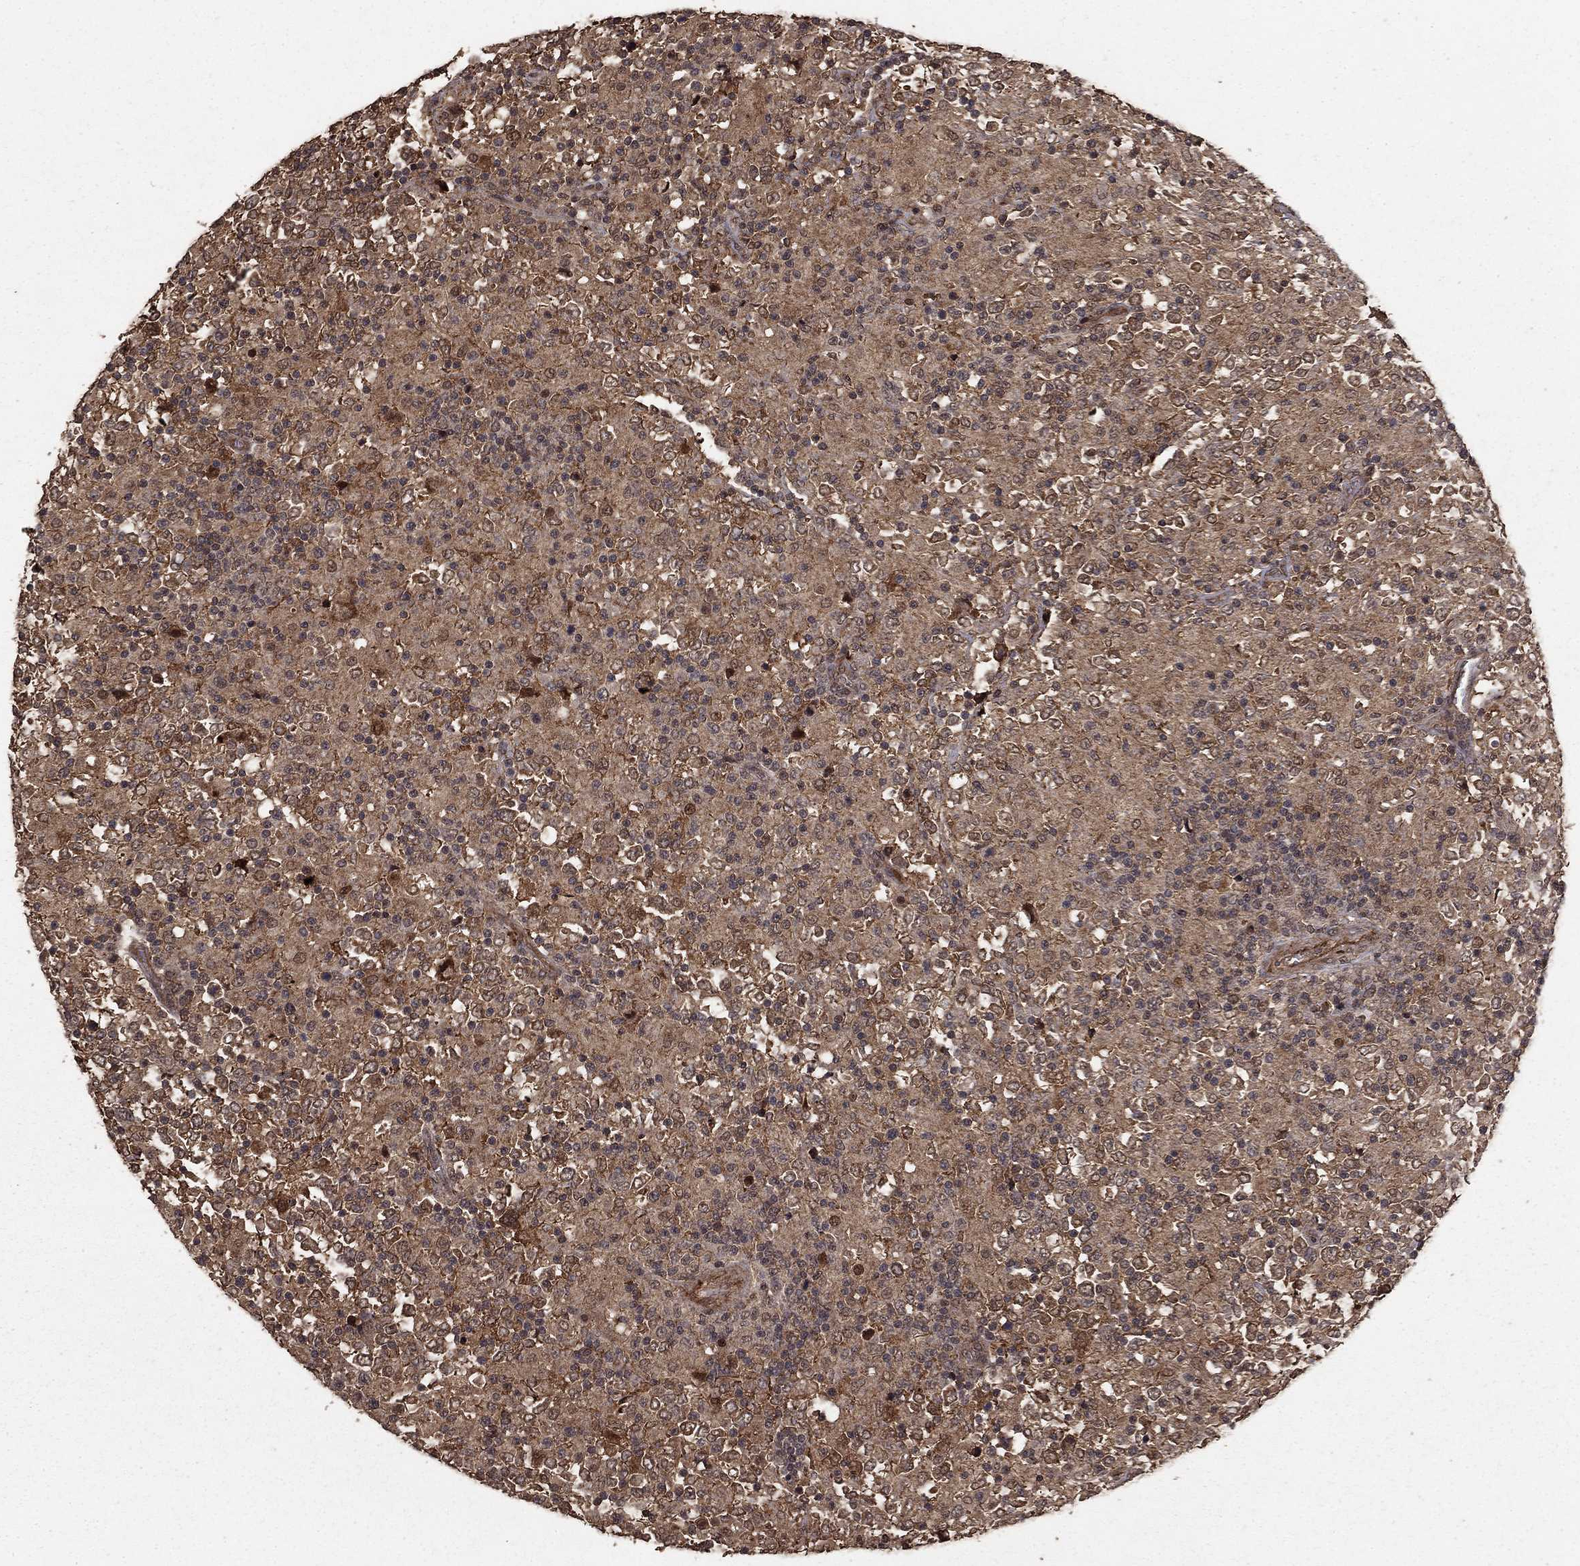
{"staining": {"intensity": "negative", "quantity": "none", "location": "none"}, "tissue": "lymphoma", "cell_type": "Tumor cells", "image_type": "cancer", "snomed": [{"axis": "morphology", "description": "Malignant lymphoma, non-Hodgkin's type, High grade"}, {"axis": "topography", "description": "Lymph node"}], "caption": "High power microscopy image of an immunohistochemistry (IHC) histopathology image of lymphoma, revealing no significant staining in tumor cells.", "gene": "PRDM1", "patient": {"sex": "female", "age": 84}}